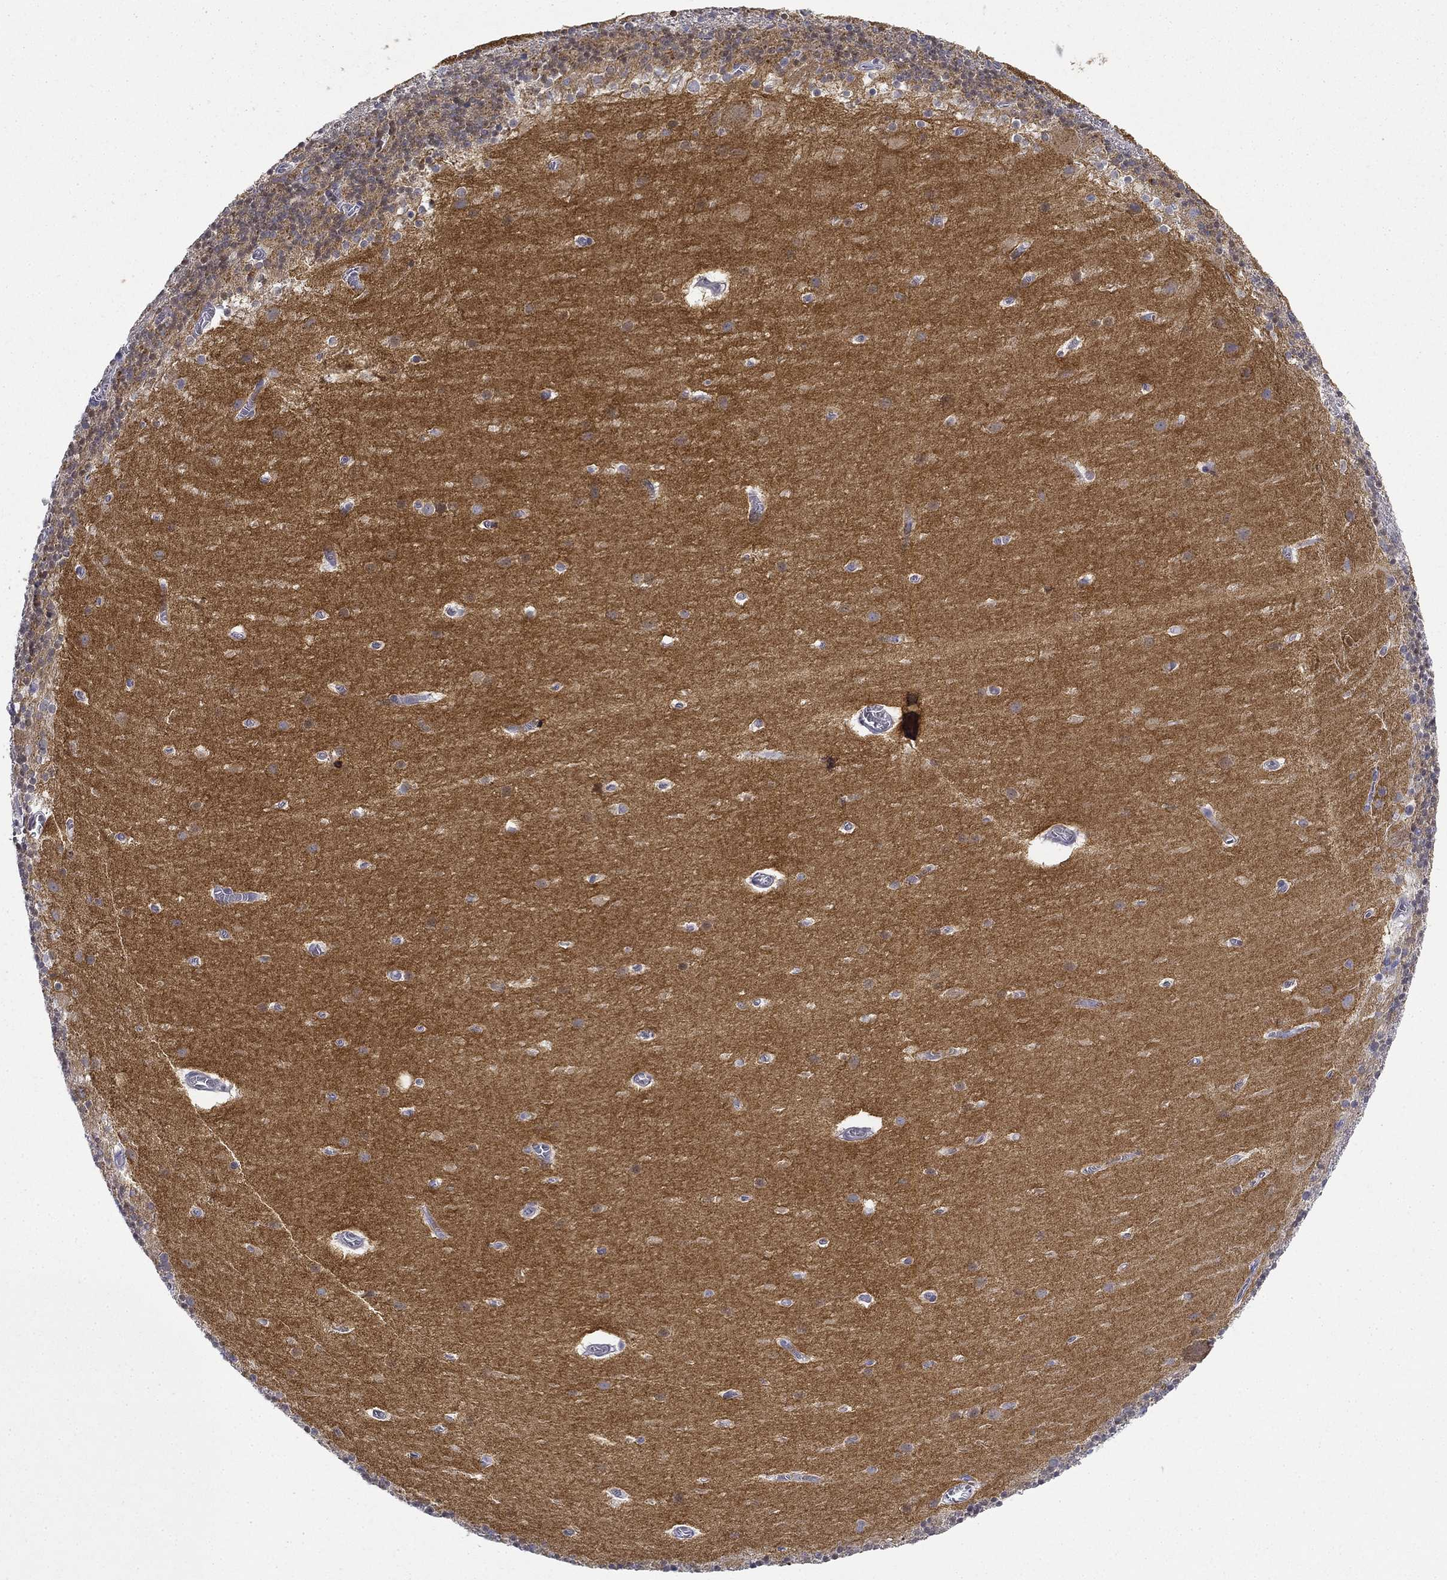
{"staining": {"intensity": "negative", "quantity": "none", "location": "none"}, "tissue": "cerebellum", "cell_type": "Cells in granular layer", "image_type": "normal", "snomed": [{"axis": "morphology", "description": "Normal tissue, NOS"}, {"axis": "topography", "description": "Cerebellum"}], "caption": "Protein analysis of benign cerebellum reveals no significant expression in cells in granular layer. The staining was performed using DAB to visualize the protein expression in brown, while the nuclei were stained in blue with hematoxylin (Magnification: 20x).", "gene": "TIGD4", "patient": {"sex": "male", "age": 70}}